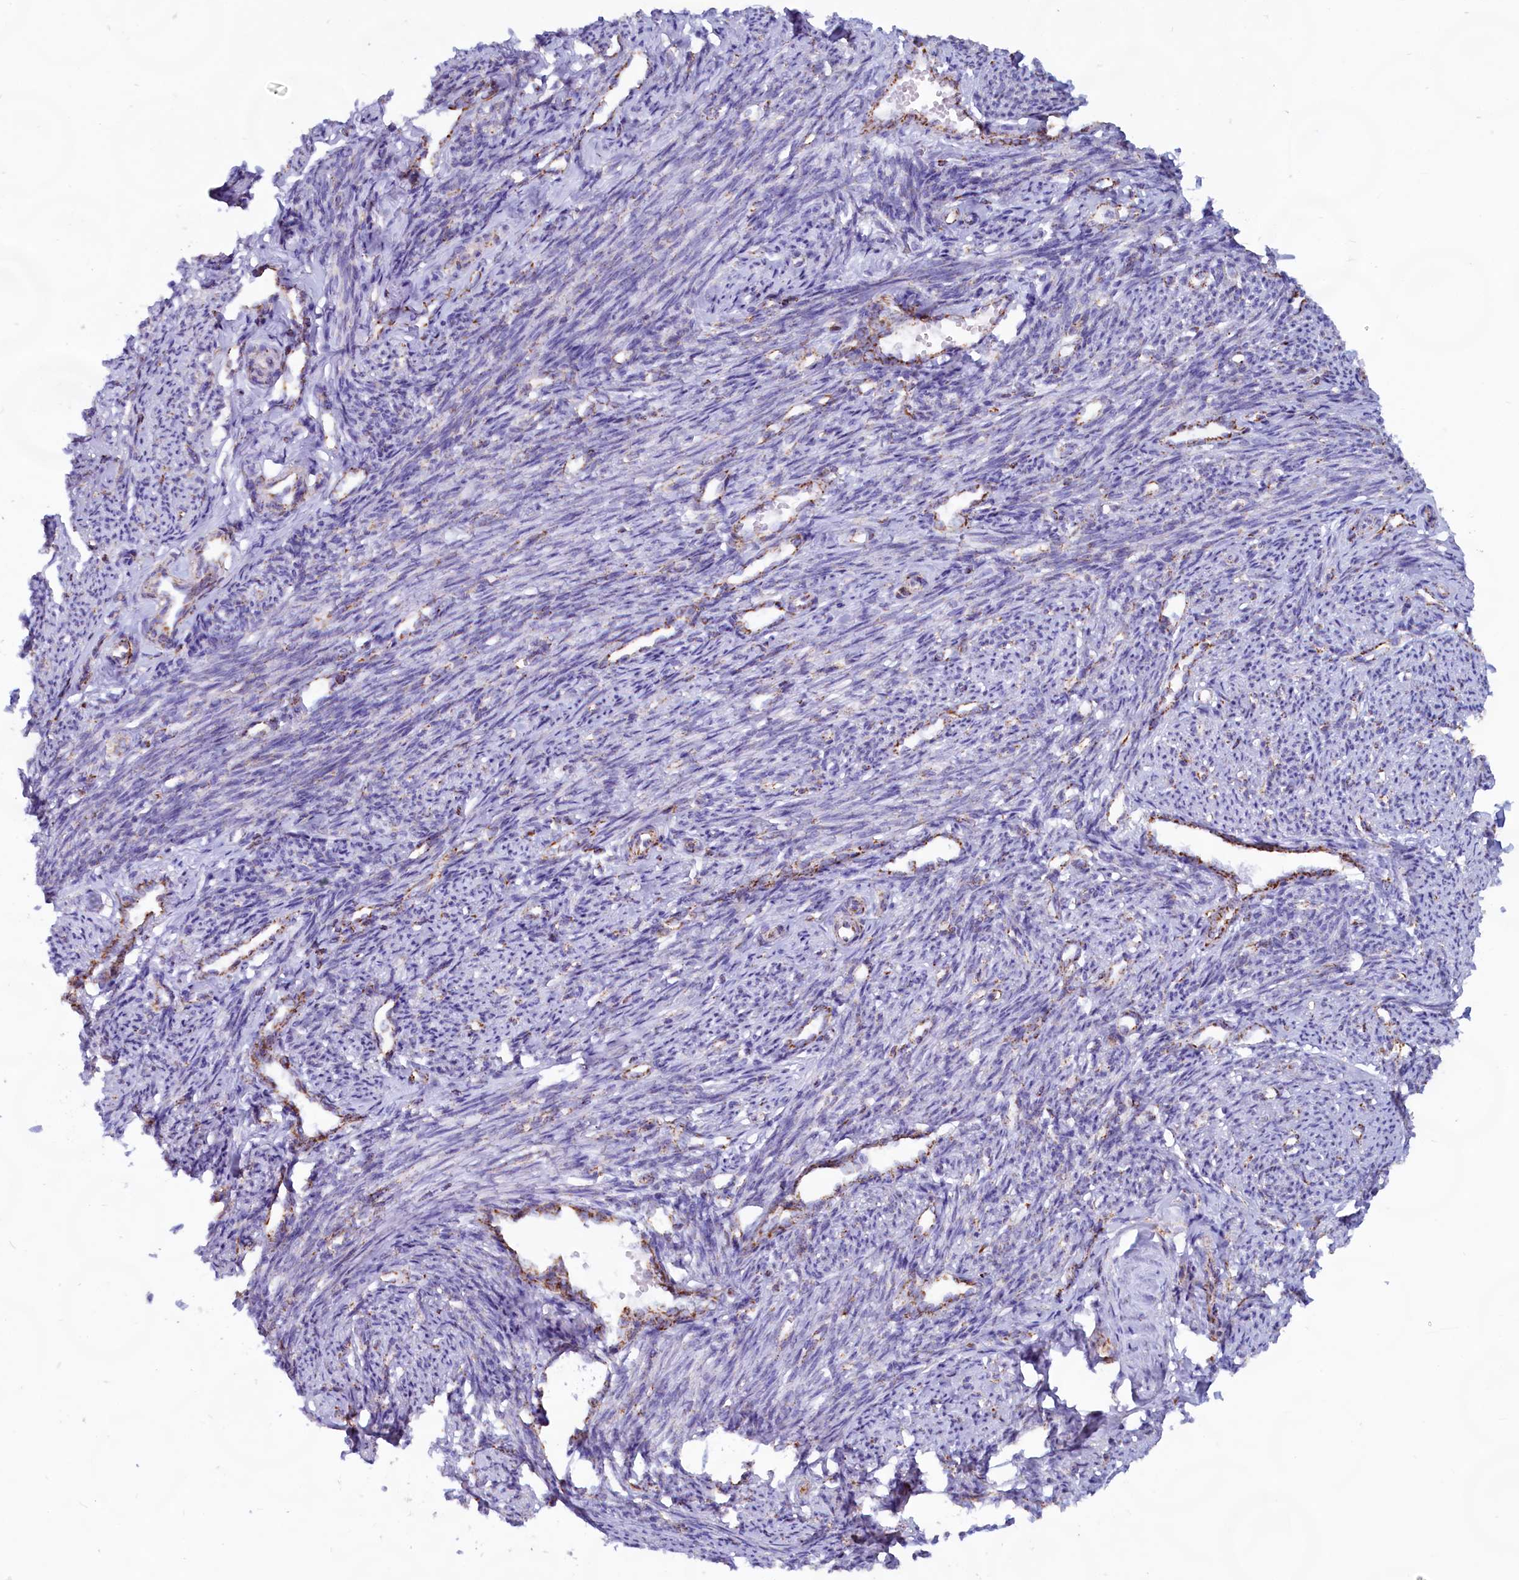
{"staining": {"intensity": "moderate", "quantity": "25%-75%", "location": "cytoplasmic/membranous"}, "tissue": "smooth muscle", "cell_type": "Smooth muscle cells", "image_type": "normal", "snomed": [{"axis": "morphology", "description": "Normal tissue, NOS"}, {"axis": "topography", "description": "Smooth muscle"}, {"axis": "topography", "description": "Uterus"}], "caption": "Immunohistochemistry (IHC) (DAB) staining of unremarkable smooth muscle shows moderate cytoplasmic/membranous protein positivity in approximately 25%-75% of smooth muscle cells. (brown staining indicates protein expression, while blue staining denotes nuclei).", "gene": "C1D", "patient": {"sex": "female", "age": 59}}